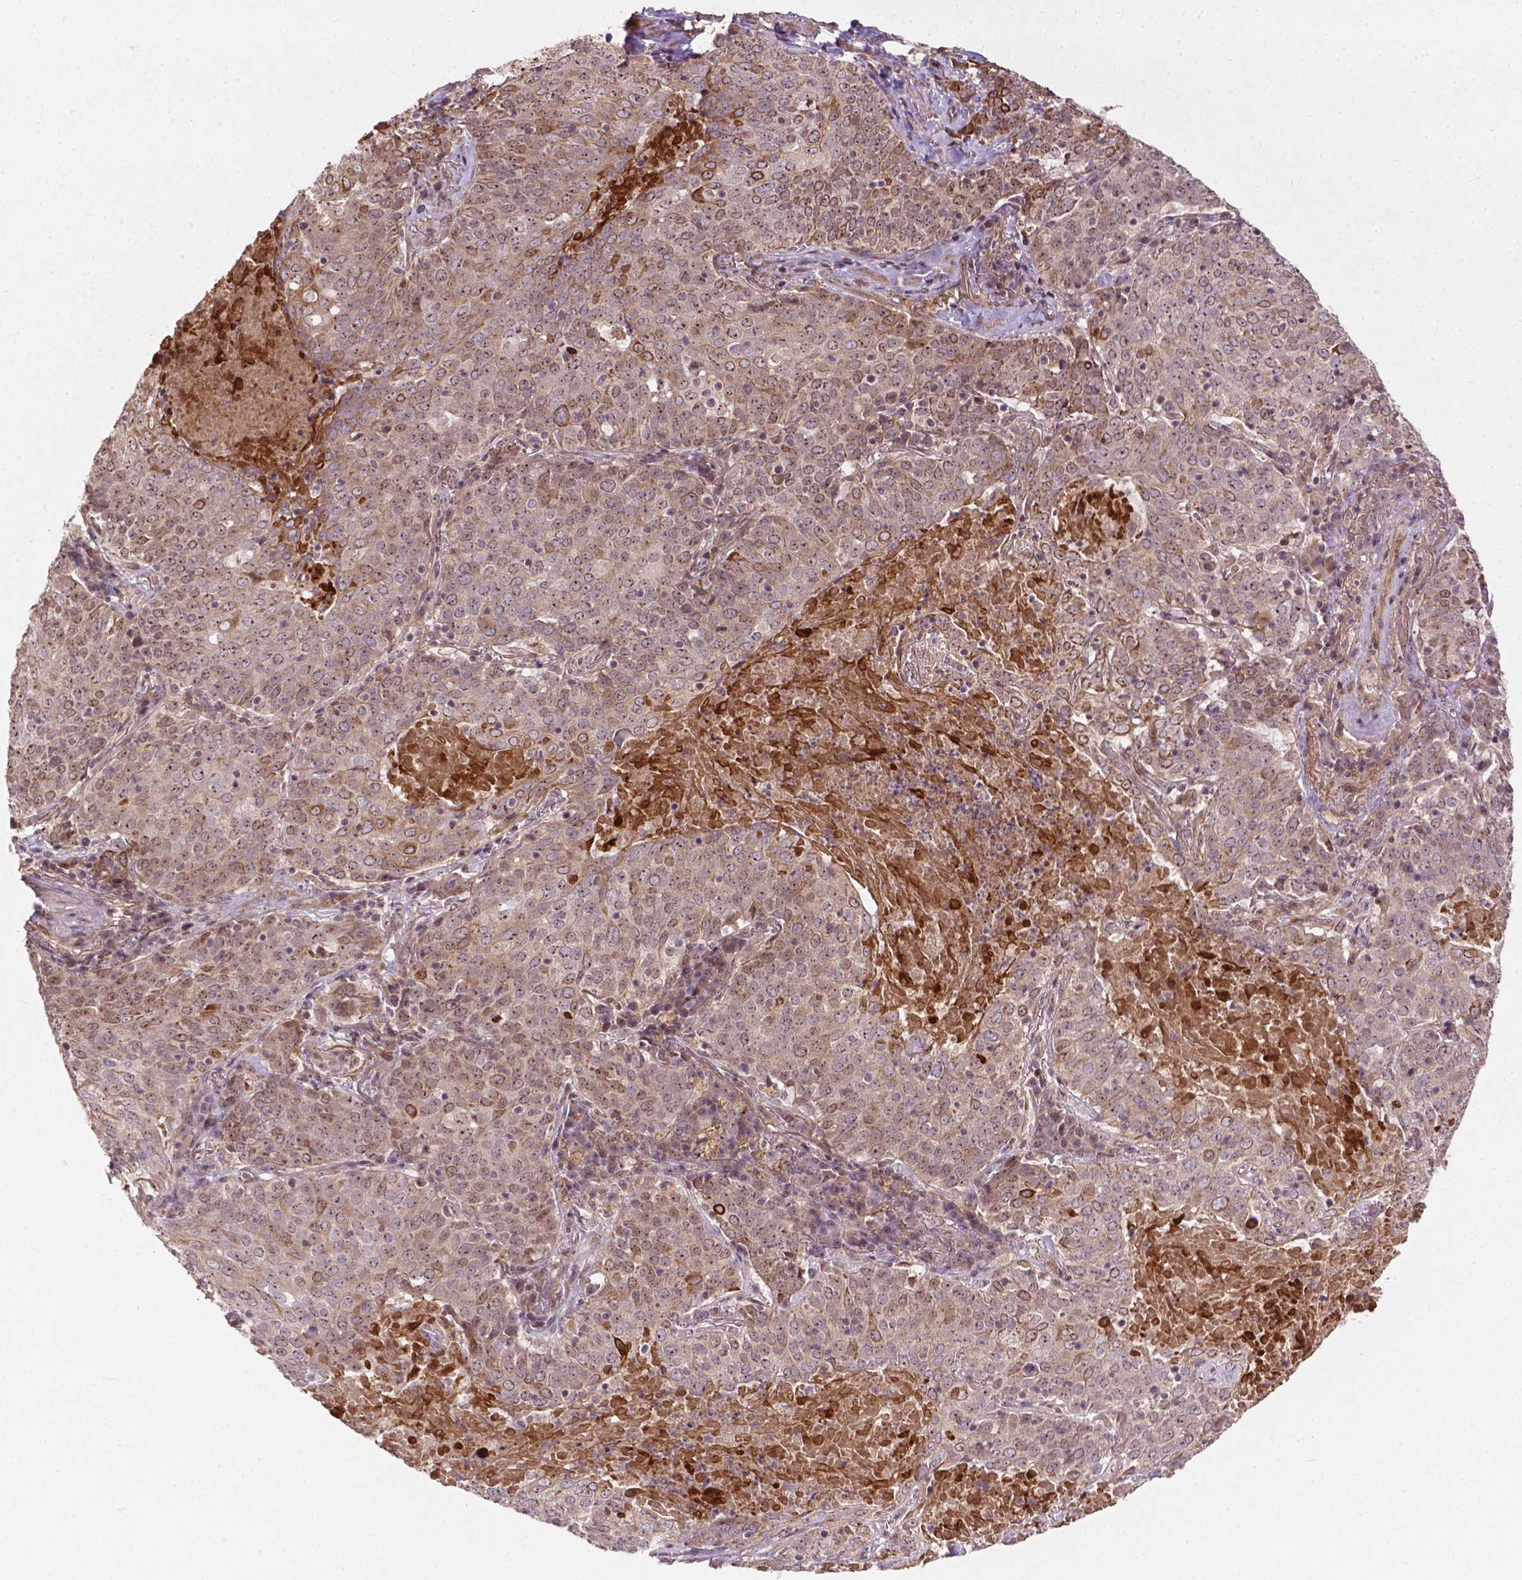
{"staining": {"intensity": "moderate", "quantity": "25%-75%", "location": "cytoplasmic/membranous,nuclear"}, "tissue": "lung cancer", "cell_type": "Tumor cells", "image_type": "cancer", "snomed": [{"axis": "morphology", "description": "Squamous cell carcinoma, NOS"}, {"axis": "topography", "description": "Lung"}], "caption": "Immunohistochemical staining of human lung squamous cell carcinoma reveals medium levels of moderate cytoplasmic/membranous and nuclear staining in about 25%-75% of tumor cells.", "gene": "PARP3", "patient": {"sex": "male", "age": 82}}